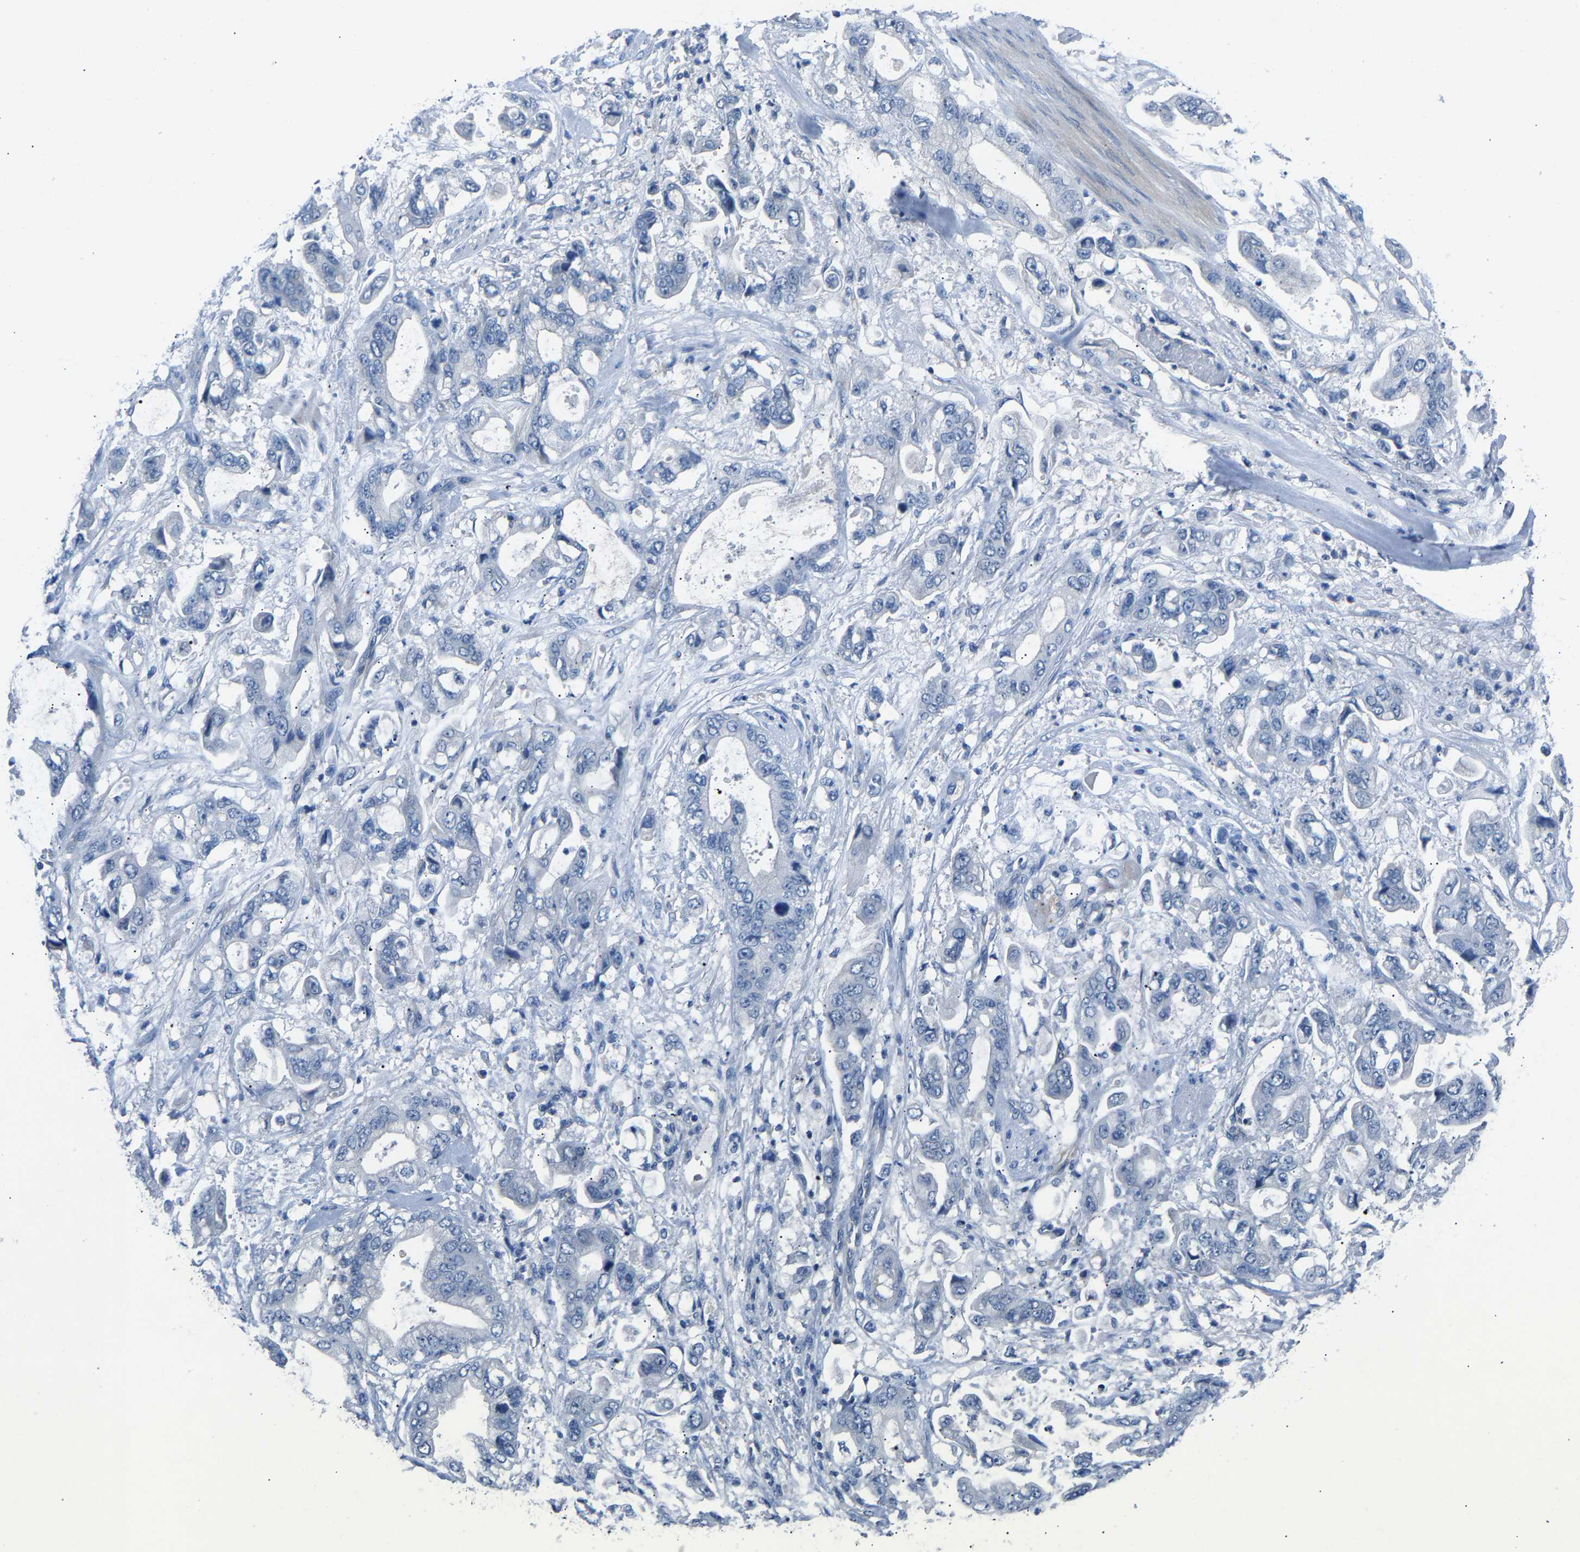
{"staining": {"intensity": "negative", "quantity": "none", "location": "none"}, "tissue": "stomach cancer", "cell_type": "Tumor cells", "image_type": "cancer", "snomed": [{"axis": "morphology", "description": "Normal tissue, NOS"}, {"axis": "morphology", "description": "Adenocarcinoma, NOS"}, {"axis": "topography", "description": "Stomach"}], "caption": "The micrograph exhibits no significant positivity in tumor cells of adenocarcinoma (stomach).", "gene": "DNAAF5", "patient": {"sex": "male", "age": 62}}